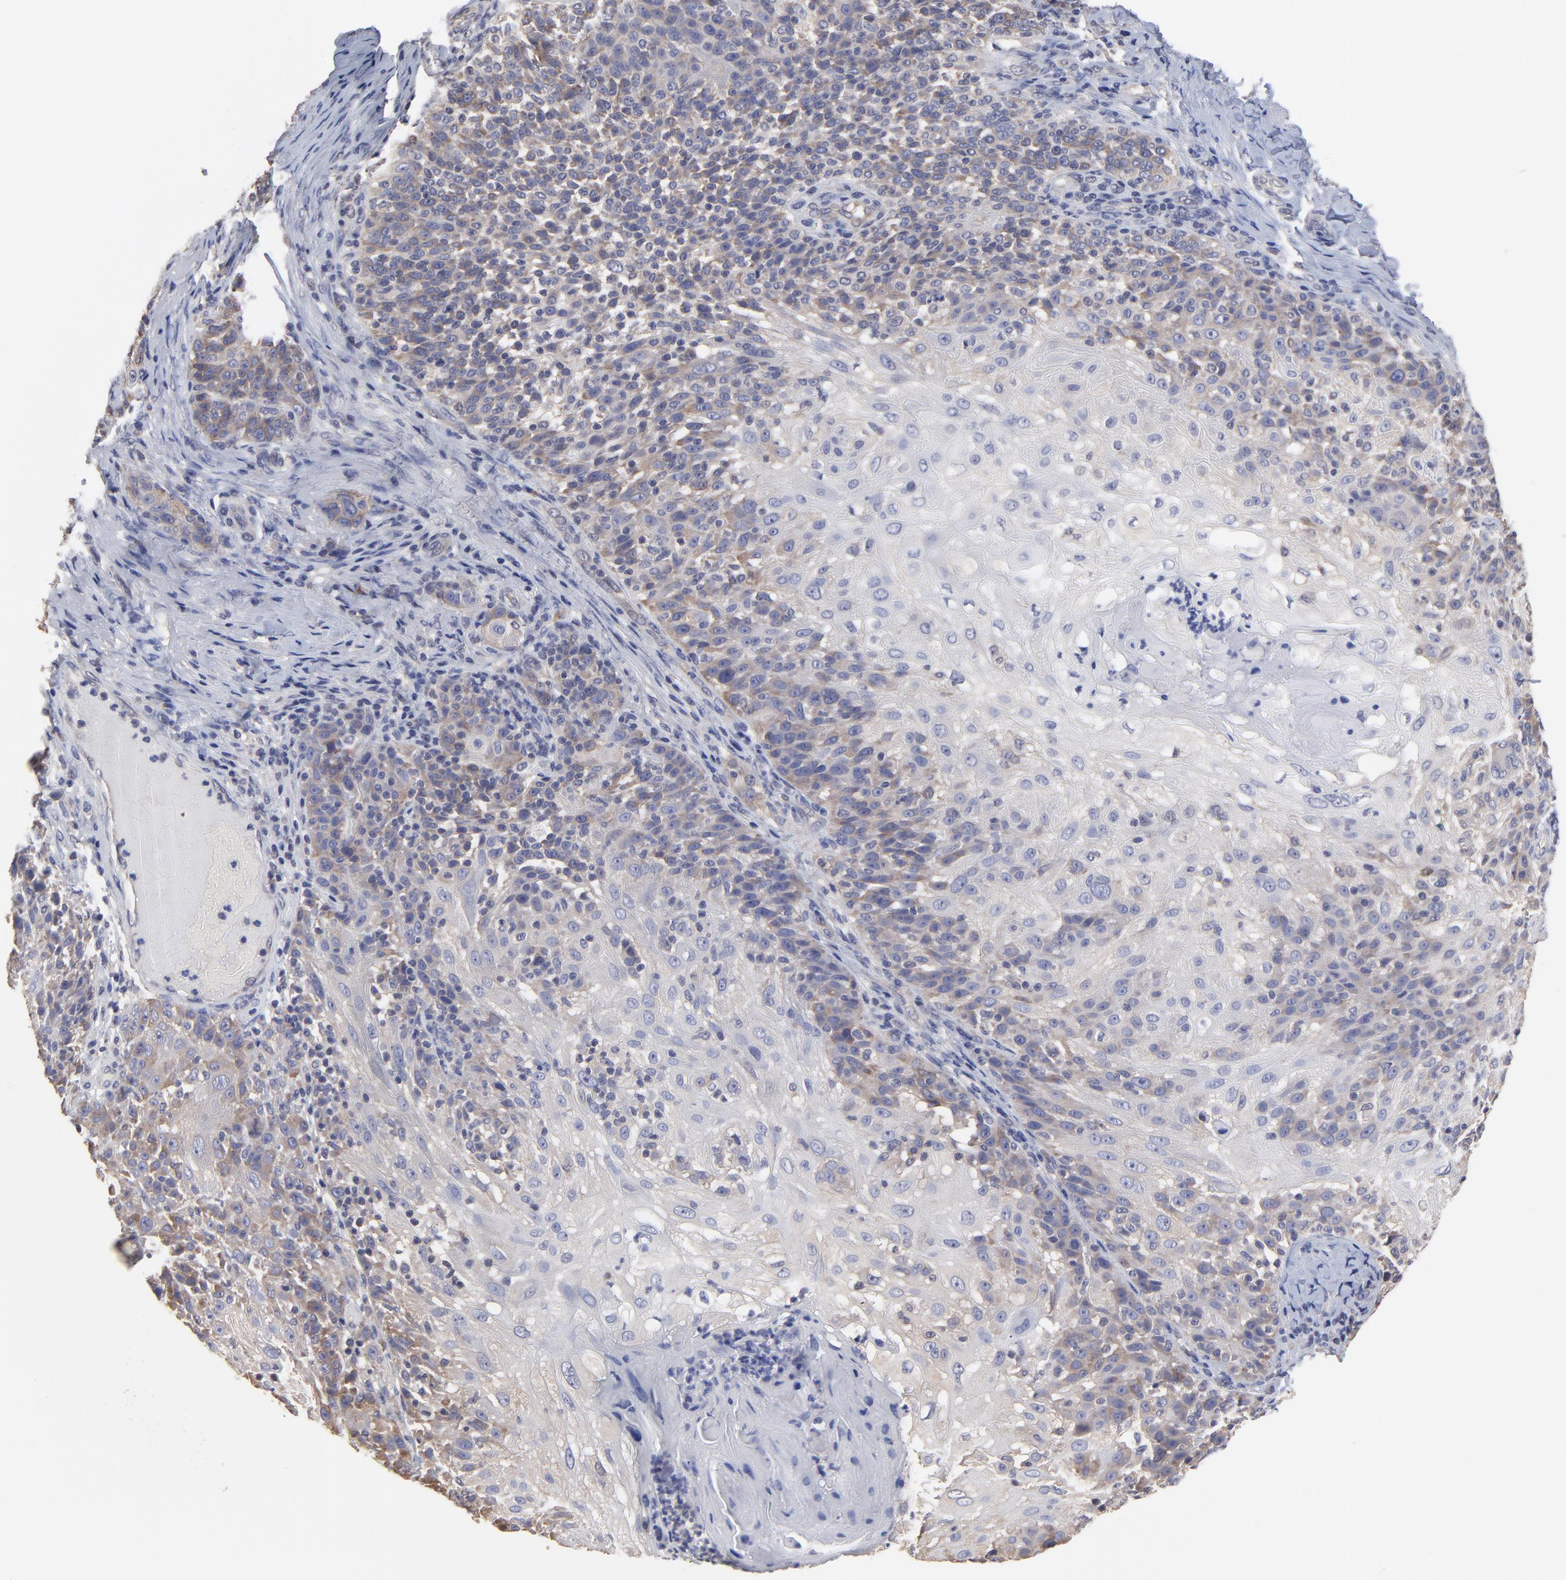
{"staining": {"intensity": "weak", "quantity": "25%-75%", "location": "cytoplasmic/membranous"}, "tissue": "skin cancer", "cell_type": "Tumor cells", "image_type": "cancer", "snomed": [{"axis": "morphology", "description": "Normal tissue, NOS"}, {"axis": "morphology", "description": "Squamous cell carcinoma, NOS"}, {"axis": "topography", "description": "Skin"}], "caption": "Protein analysis of skin cancer tissue exhibits weak cytoplasmic/membranous positivity in about 25%-75% of tumor cells.", "gene": "CCT2", "patient": {"sex": "female", "age": 83}}